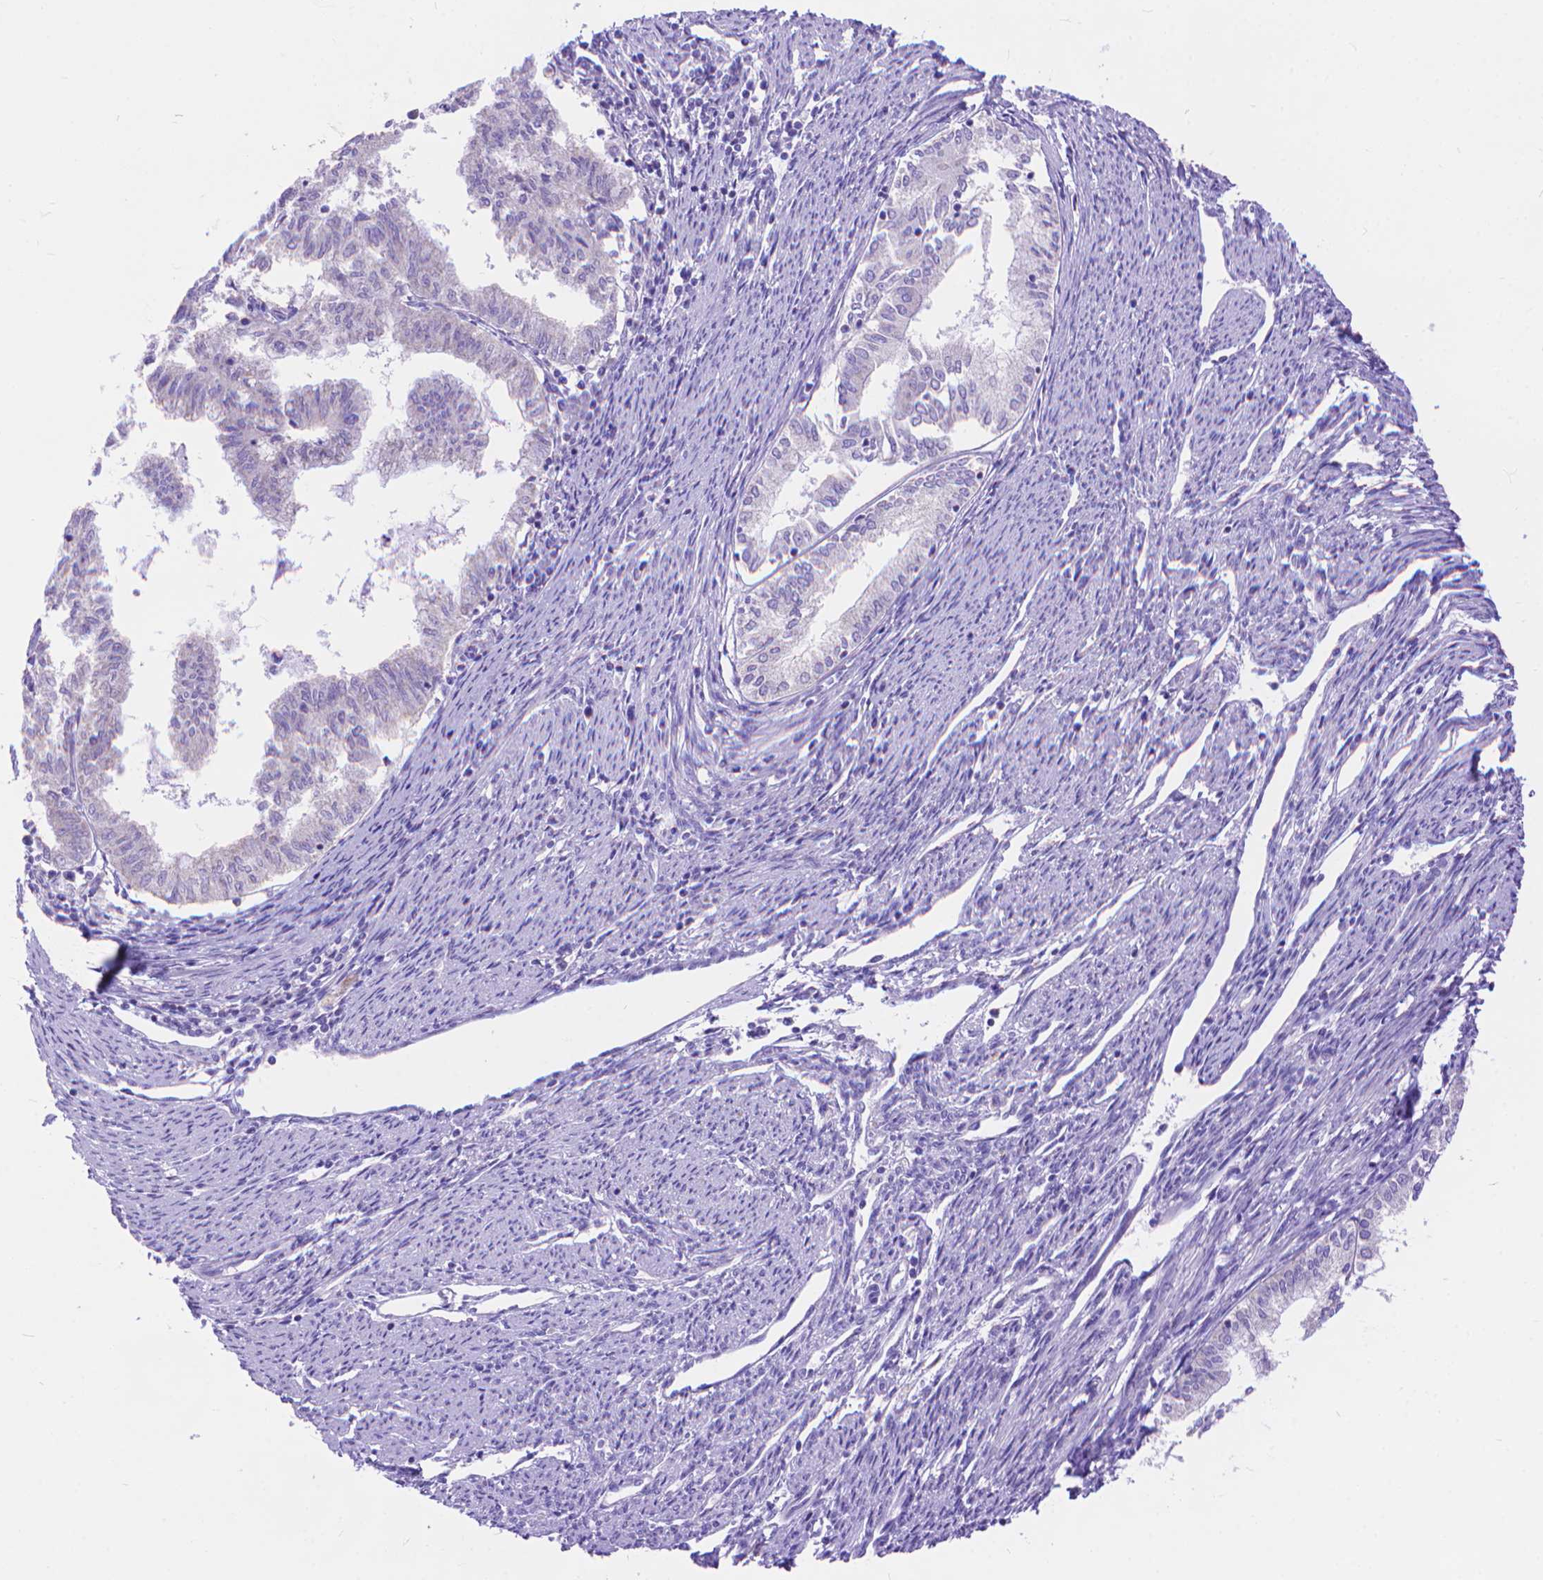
{"staining": {"intensity": "negative", "quantity": "none", "location": "none"}, "tissue": "endometrial cancer", "cell_type": "Tumor cells", "image_type": "cancer", "snomed": [{"axis": "morphology", "description": "Adenocarcinoma, NOS"}, {"axis": "topography", "description": "Endometrium"}], "caption": "Immunohistochemistry (IHC) of human endometrial cancer shows no positivity in tumor cells.", "gene": "DHRS2", "patient": {"sex": "female", "age": 79}}